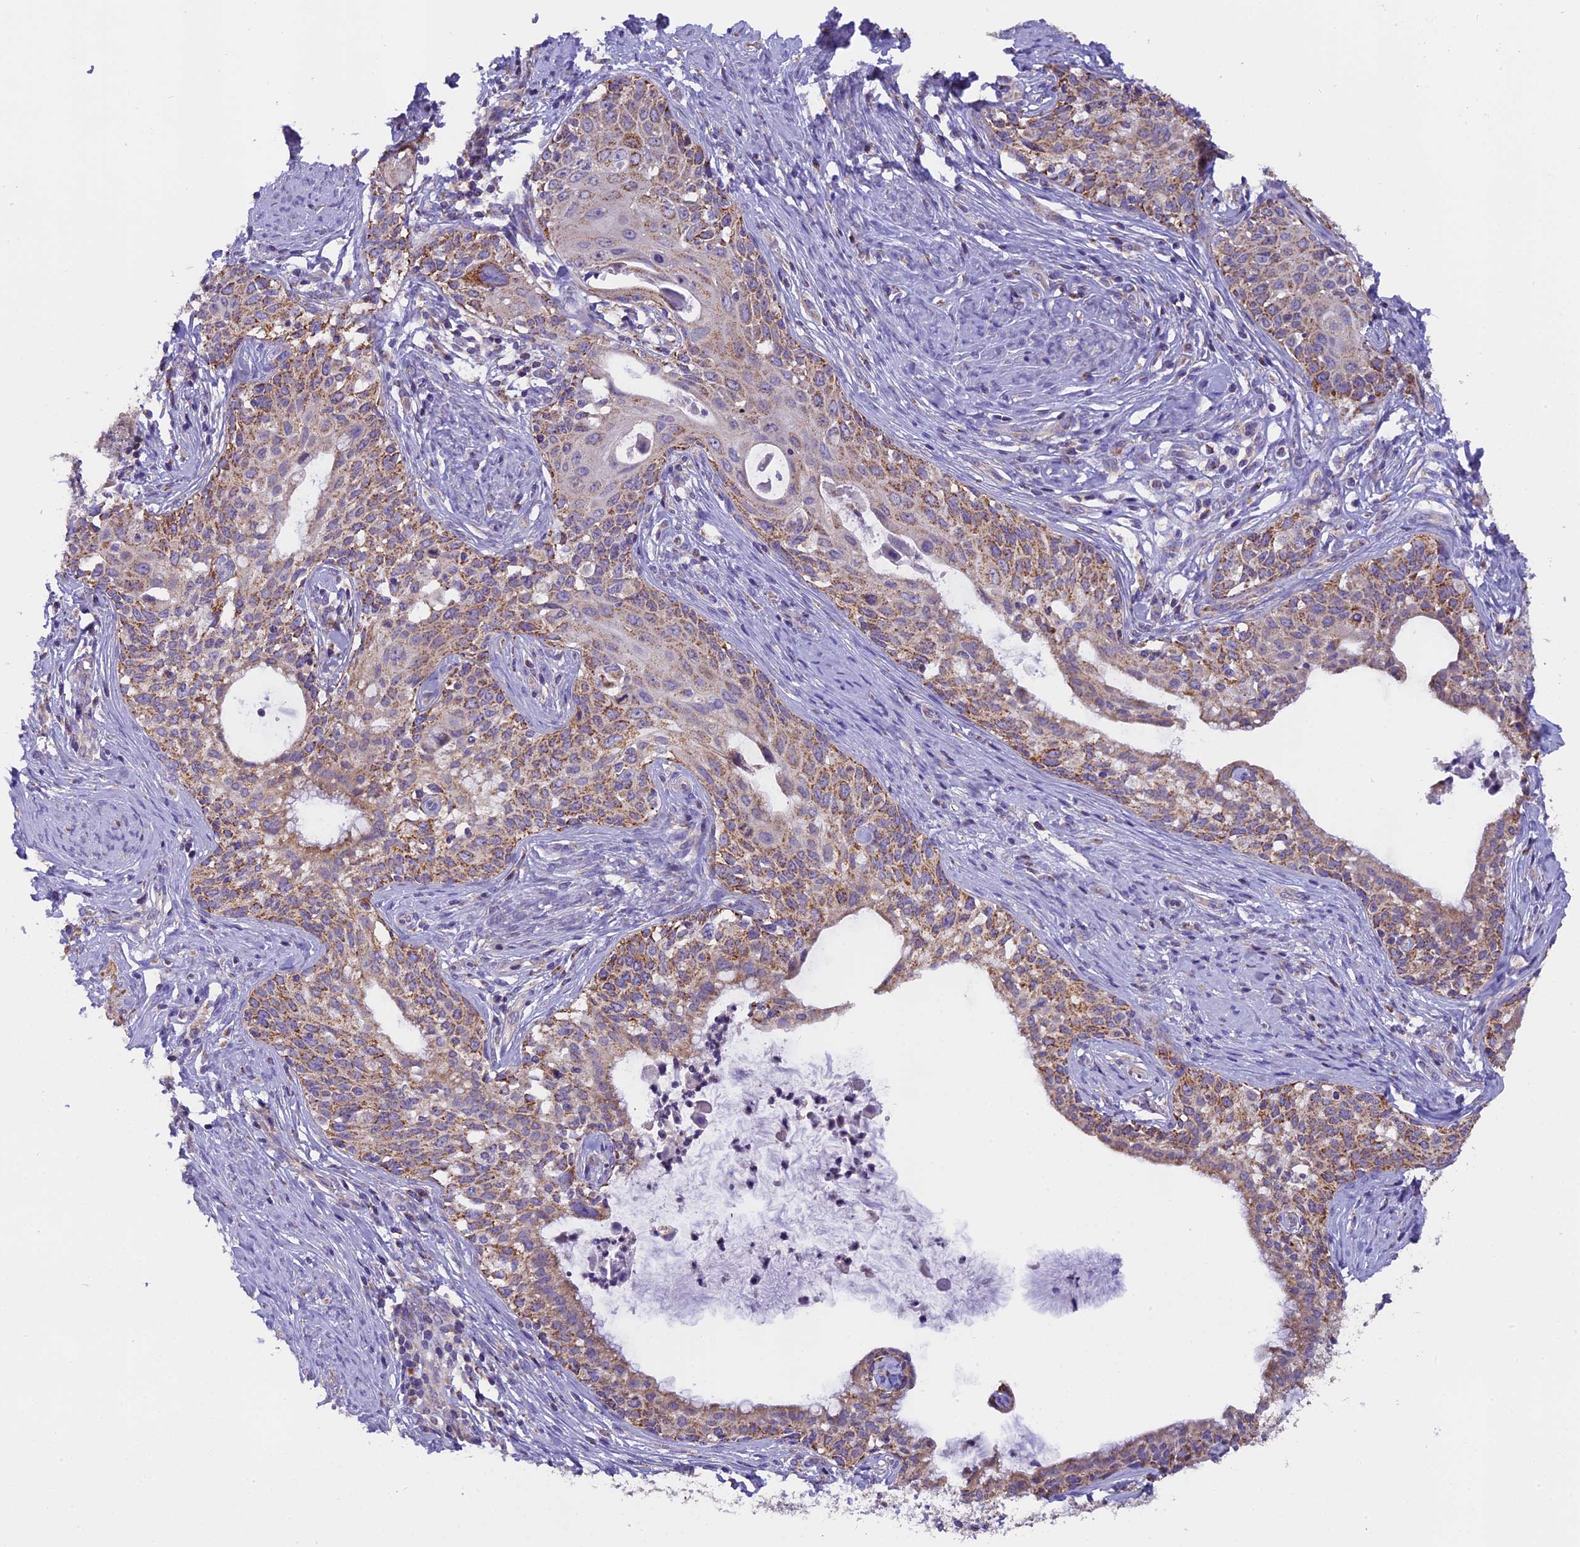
{"staining": {"intensity": "moderate", "quantity": ">75%", "location": "cytoplasmic/membranous"}, "tissue": "cervical cancer", "cell_type": "Tumor cells", "image_type": "cancer", "snomed": [{"axis": "morphology", "description": "Squamous cell carcinoma, NOS"}, {"axis": "morphology", "description": "Adenocarcinoma, NOS"}, {"axis": "topography", "description": "Cervix"}], "caption": "High-power microscopy captured an immunohistochemistry (IHC) photomicrograph of cervical squamous cell carcinoma, revealing moderate cytoplasmic/membranous positivity in approximately >75% of tumor cells.", "gene": "MGME1", "patient": {"sex": "female", "age": 52}}